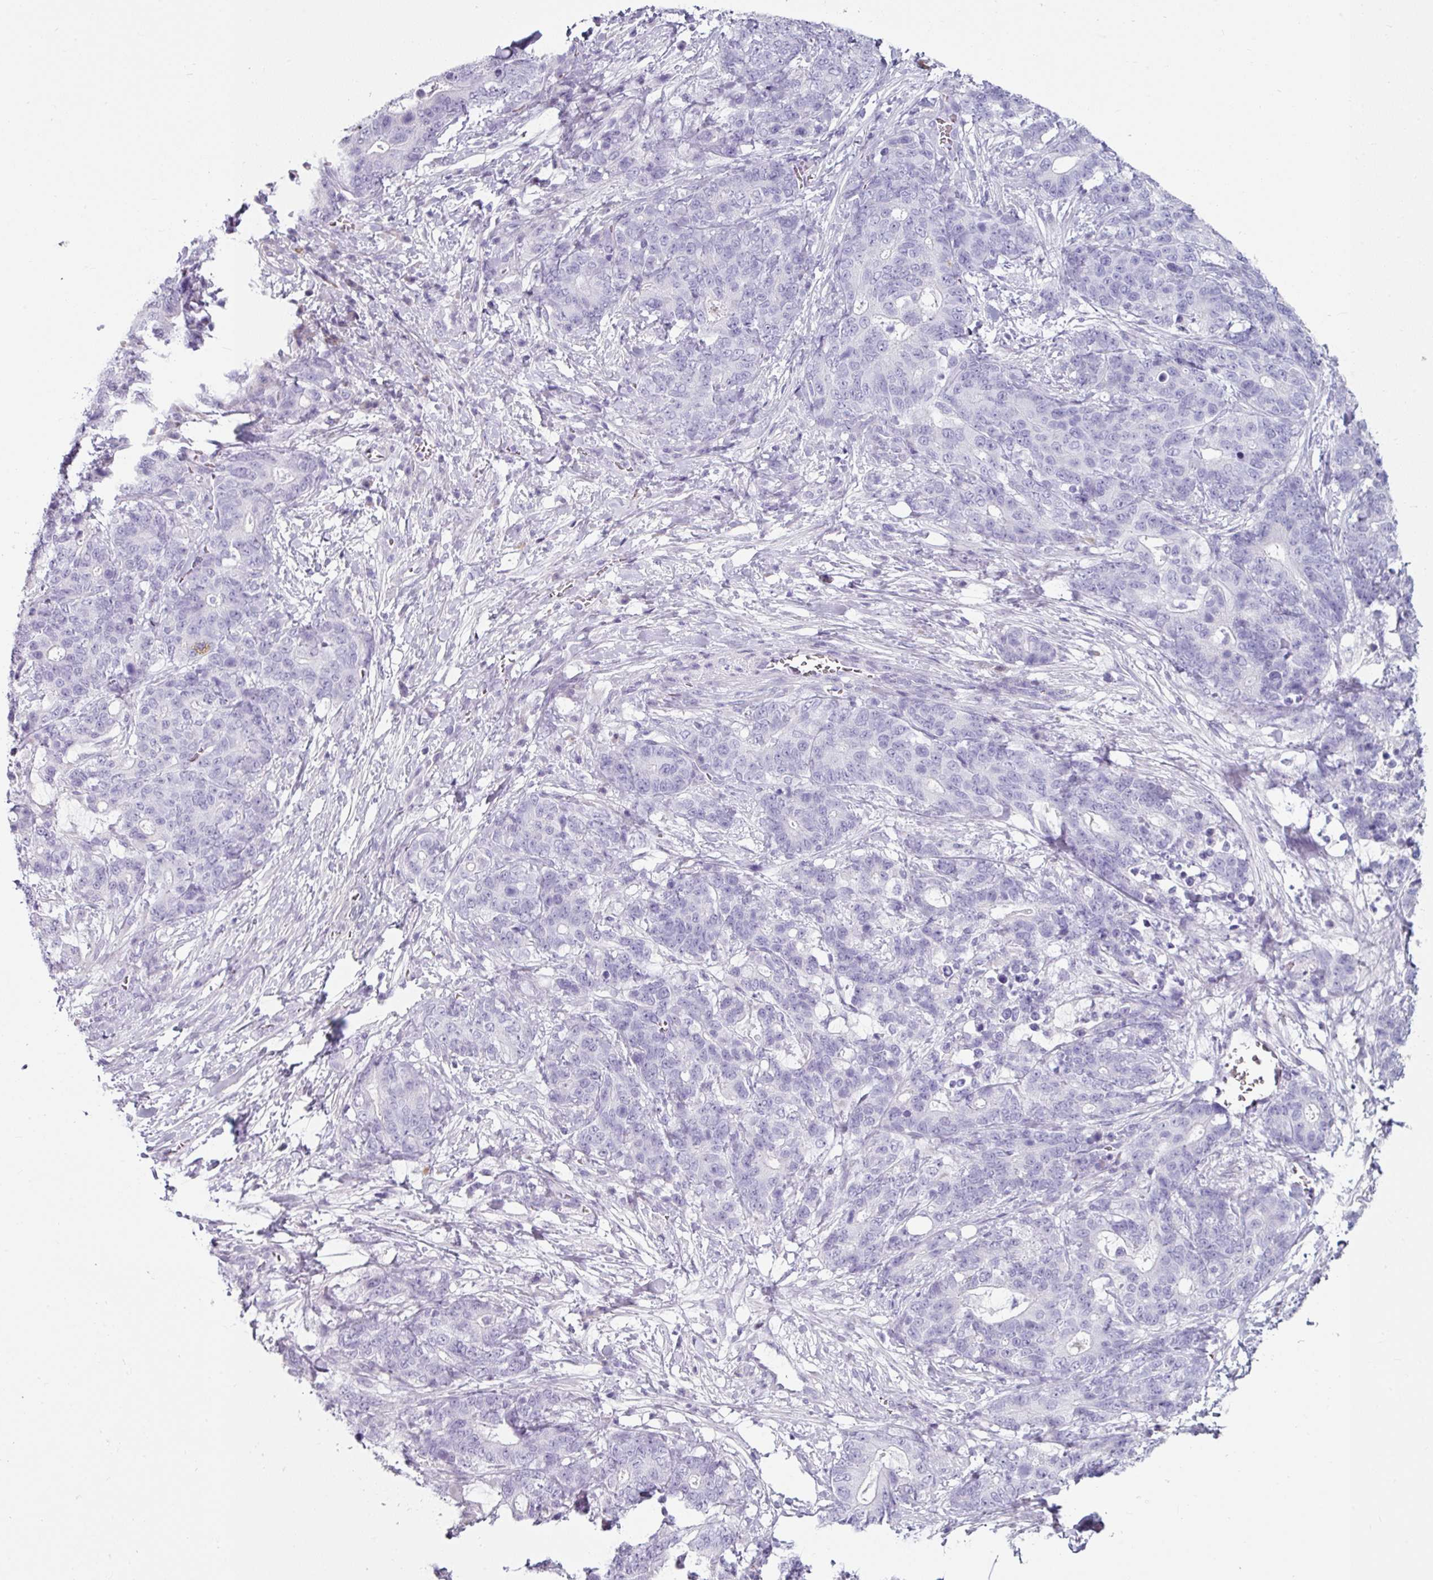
{"staining": {"intensity": "negative", "quantity": "none", "location": "none"}, "tissue": "stomach cancer", "cell_type": "Tumor cells", "image_type": "cancer", "snomed": [{"axis": "morphology", "description": "Normal tissue, NOS"}, {"axis": "morphology", "description": "Adenocarcinoma, NOS"}, {"axis": "topography", "description": "Stomach"}], "caption": "Immunohistochemistry photomicrograph of human stomach cancer (adenocarcinoma) stained for a protein (brown), which demonstrates no expression in tumor cells.", "gene": "CLCA1", "patient": {"sex": "female", "age": 64}}